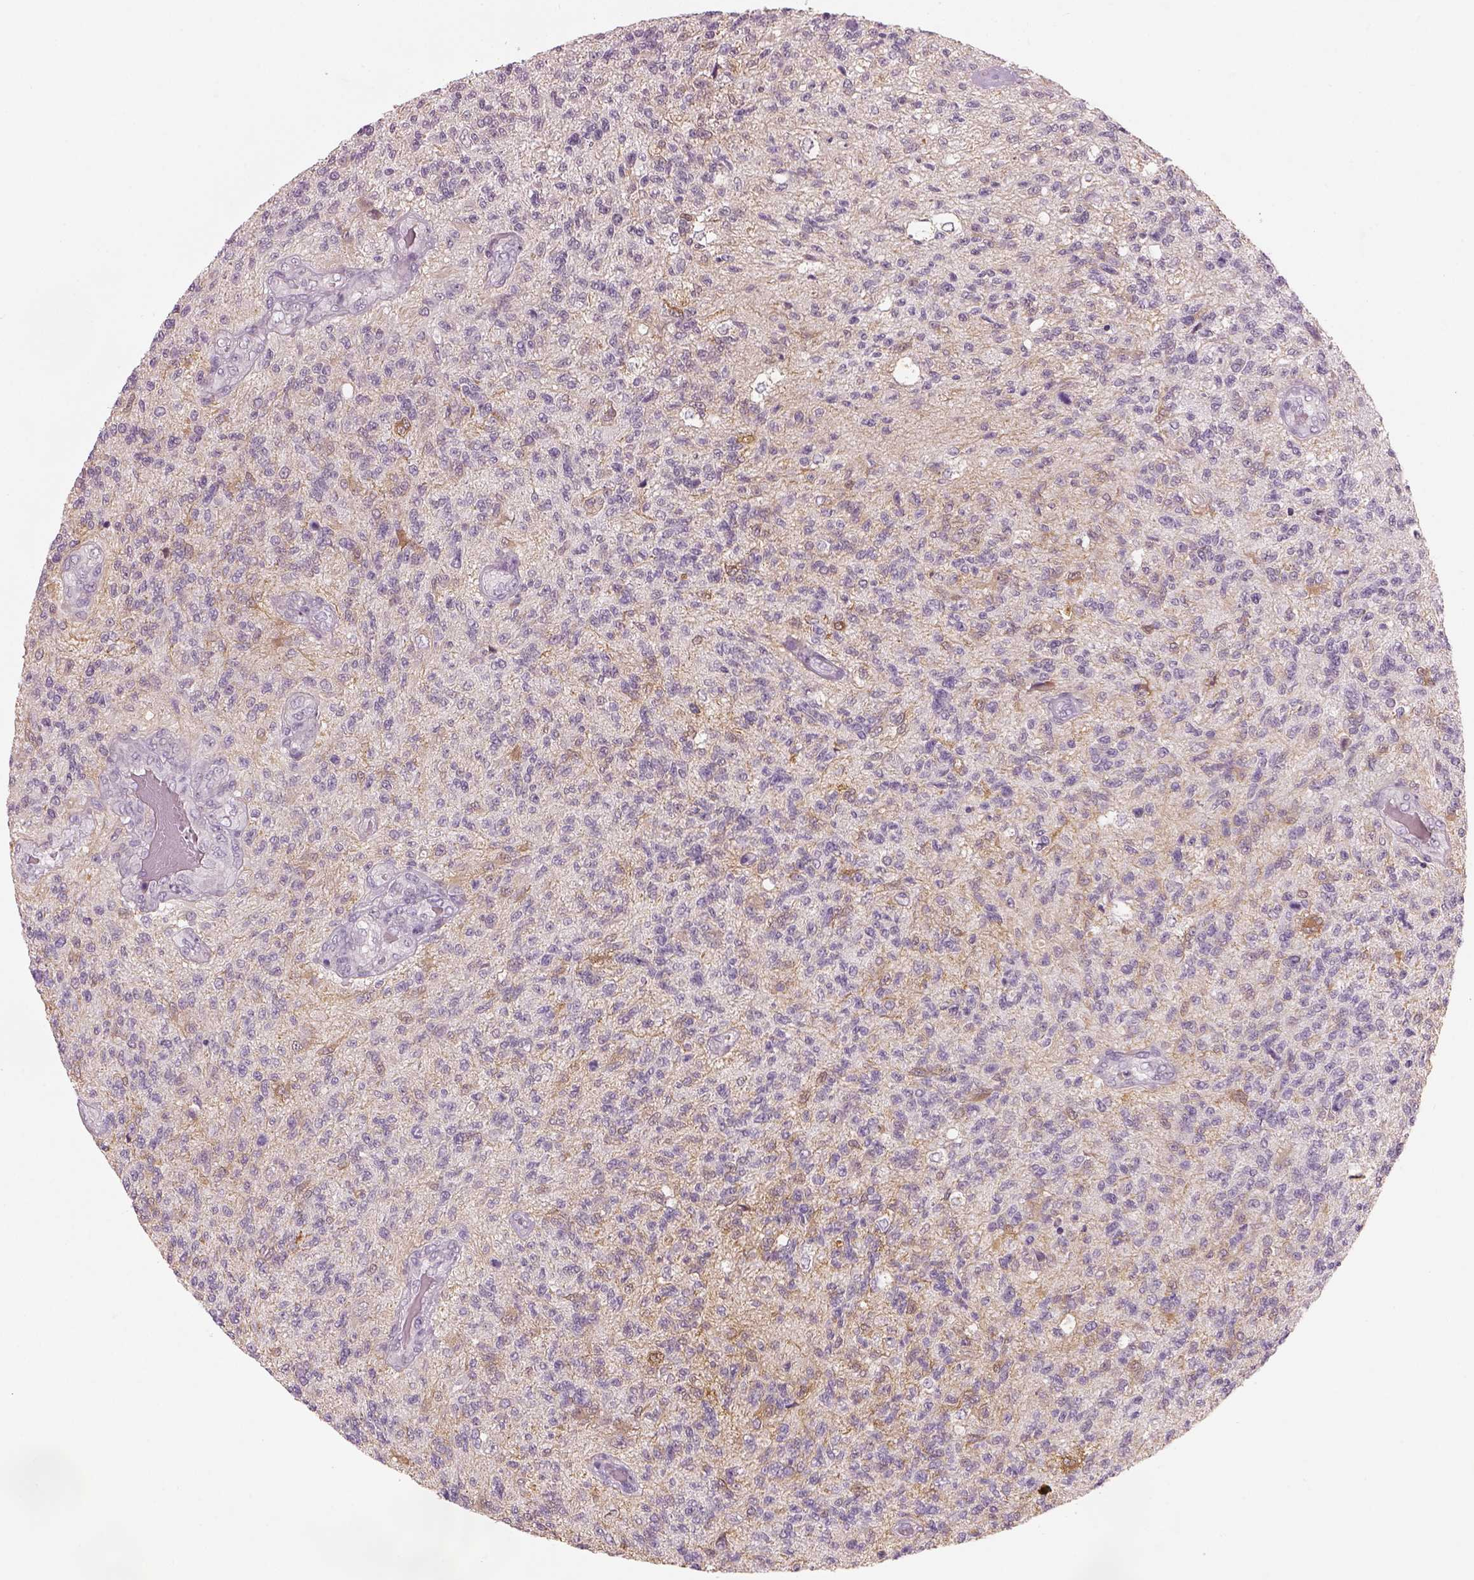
{"staining": {"intensity": "negative", "quantity": "none", "location": "none"}, "tissue": "glioma", "cell_type": "Tumor cells", "image_type": "cancer", "snomed": [{"axis": "morphology", "description": "Glioma, malignant, High grade"}, {"axis": "topography", "description": "Brain"}], "caption": "High magnification brightfield microscopy of glioma stained with DAB (3,3'-diaminobenzidine) (brown) and counterstained with hematoxylin (blue): tumor cells show no significant expression.", "gene": "GDNF", "patient": {"sex": "male", "age": 56}}